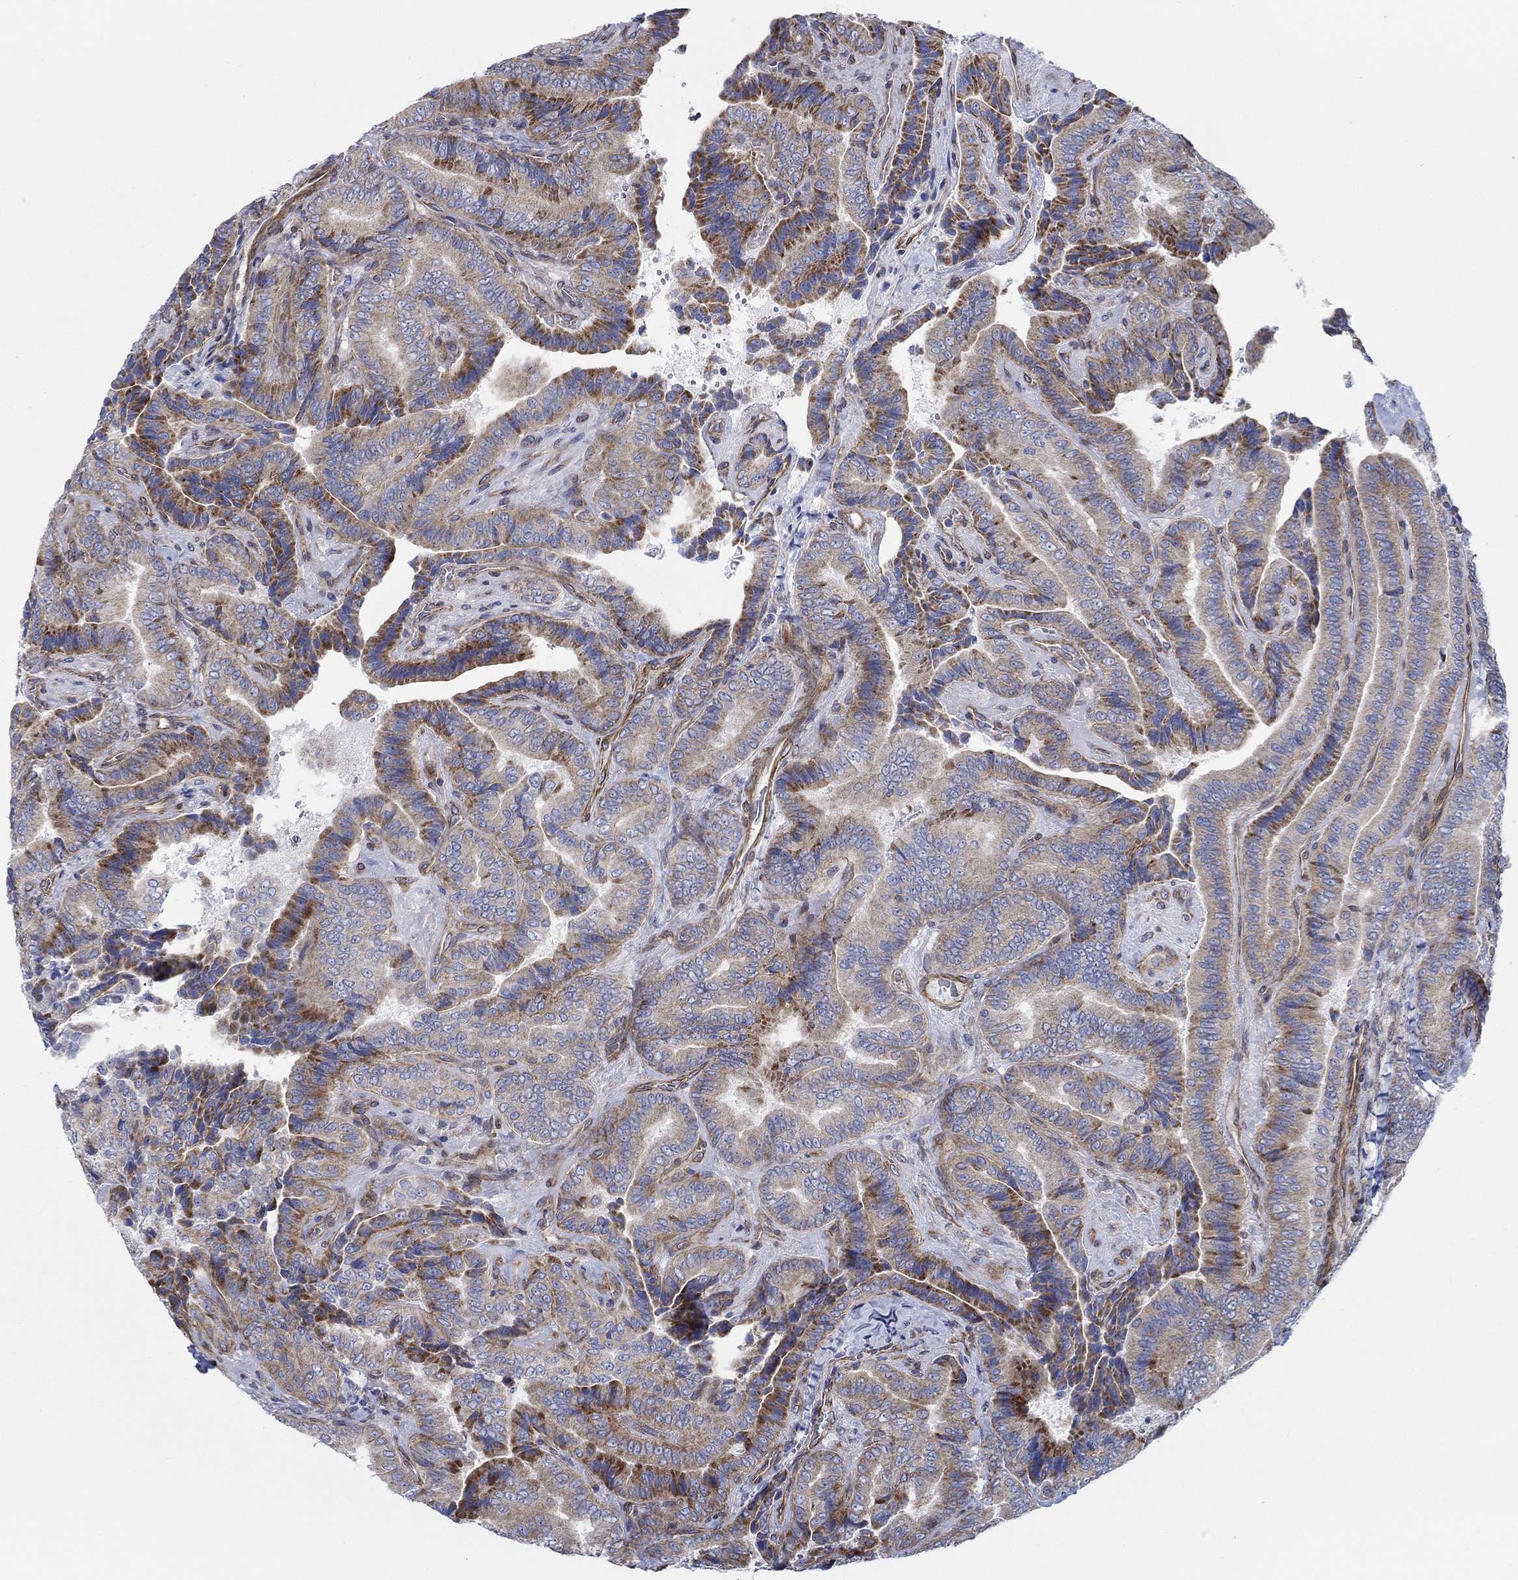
{"staining": {"intensity": "strong", "quantity": "<25%", "location": "cytoplasmic/membranous"}, "tissue": "thyroid cancer", "cell_type": "Tumor cells", "image_type": "cancer", "snomed": [{"axis": "morphology", "description": "Papillary adenocarcinoma, NOS"}, {"axis": "topography", "description": "Thyroid gland"}], "caption": "Immunohistochemical staining of thyroid papillary adenocarcinoma displays medium levels of strong cytoplasmic/membranous protein expression in approximately <25% of tumor cells.", "gene": "FMN1", "patient": {"sex": "male", "age": 61}}